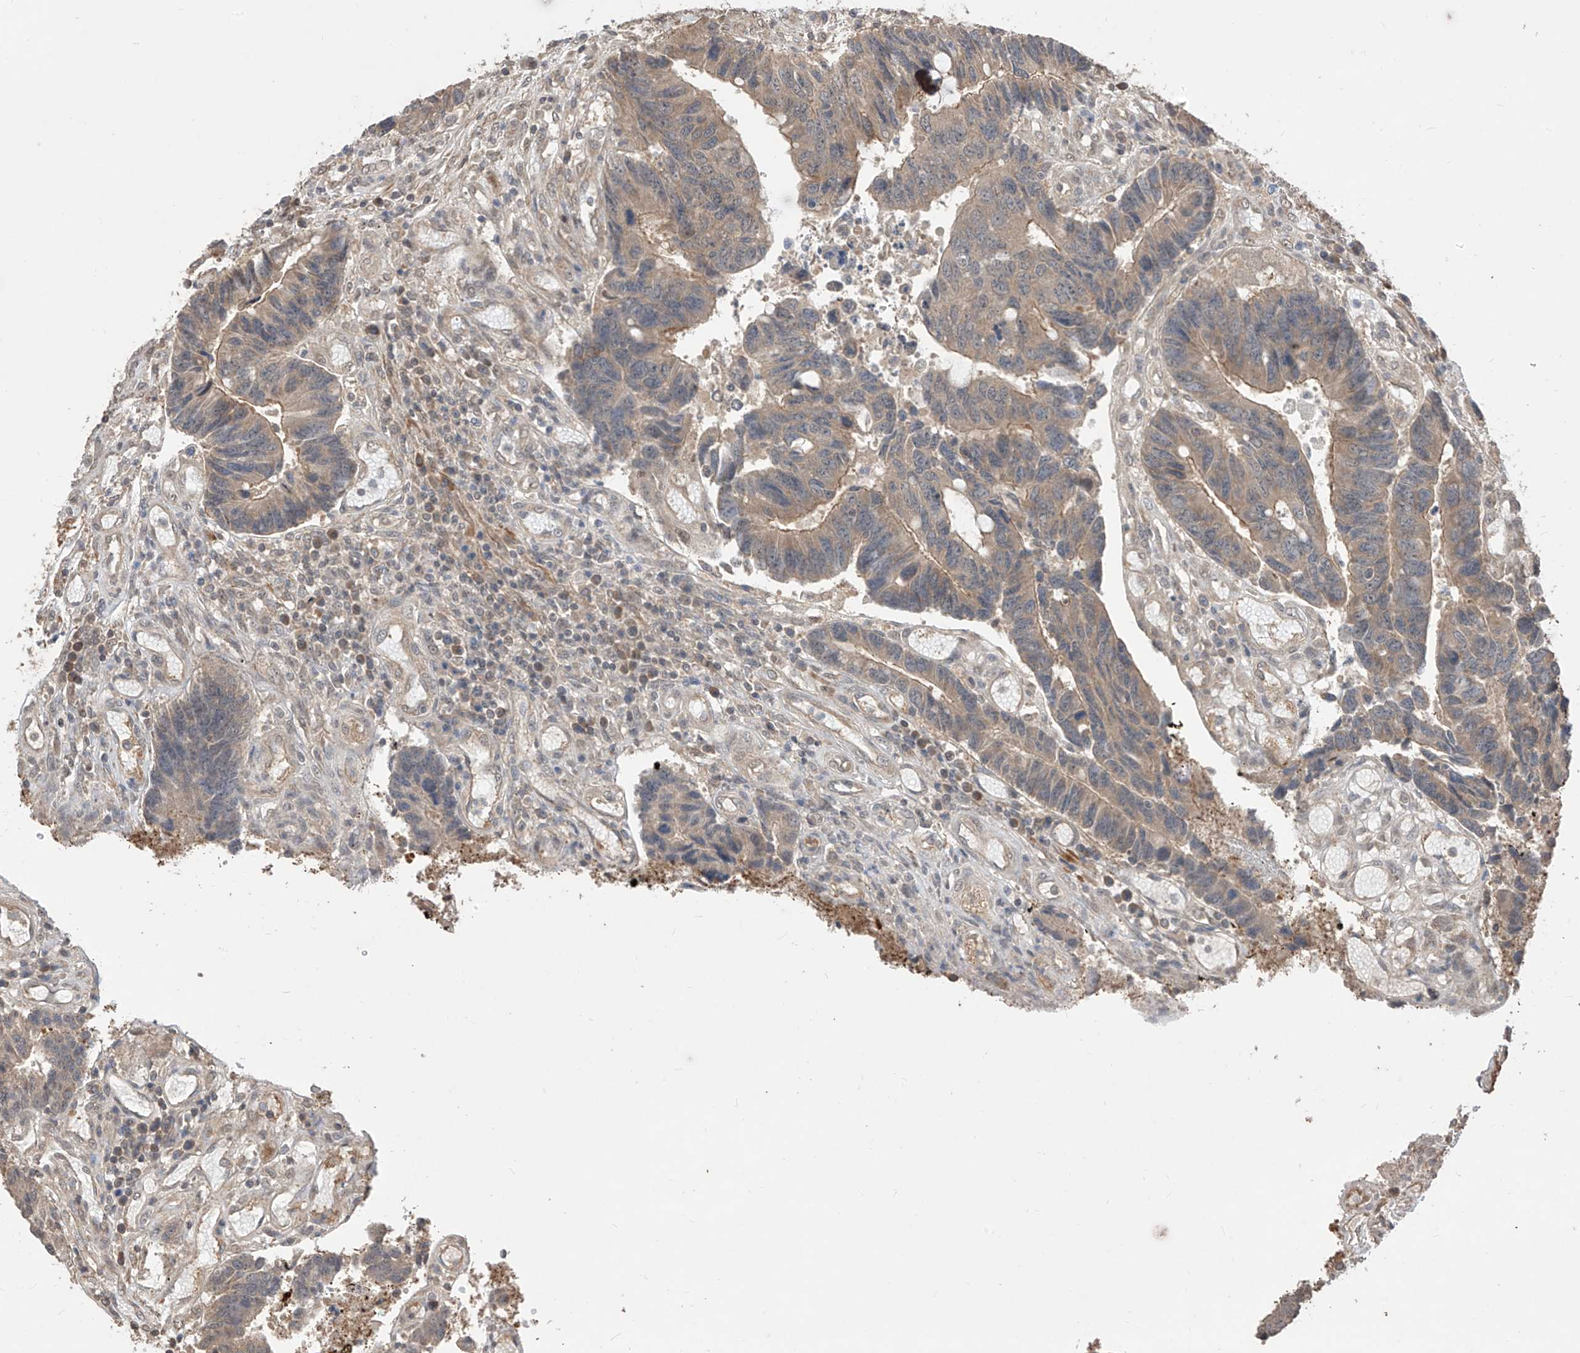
{"staining": {"intensity": "weak", "quantity": "25%-75%", "location": "cytoplasmic/membranous"}, "tissue": "colorectal cancer", "cell_type": "Tumor cells", "image_type": "cancer", "snomed": [{"axis": "morphology", "description": "Adenocarcinoma, NOS"}, {"axis": "topography", "description": "Rectum"}], "caption": "Protein expression analysis of colorectal cancer (adenocarcinoma) displays weak cytoplasmic/membranous positivity in about 25%-75% of tumor cells.", "gene": "LATS1", "patient": {"sex": "male", "age": 84}}